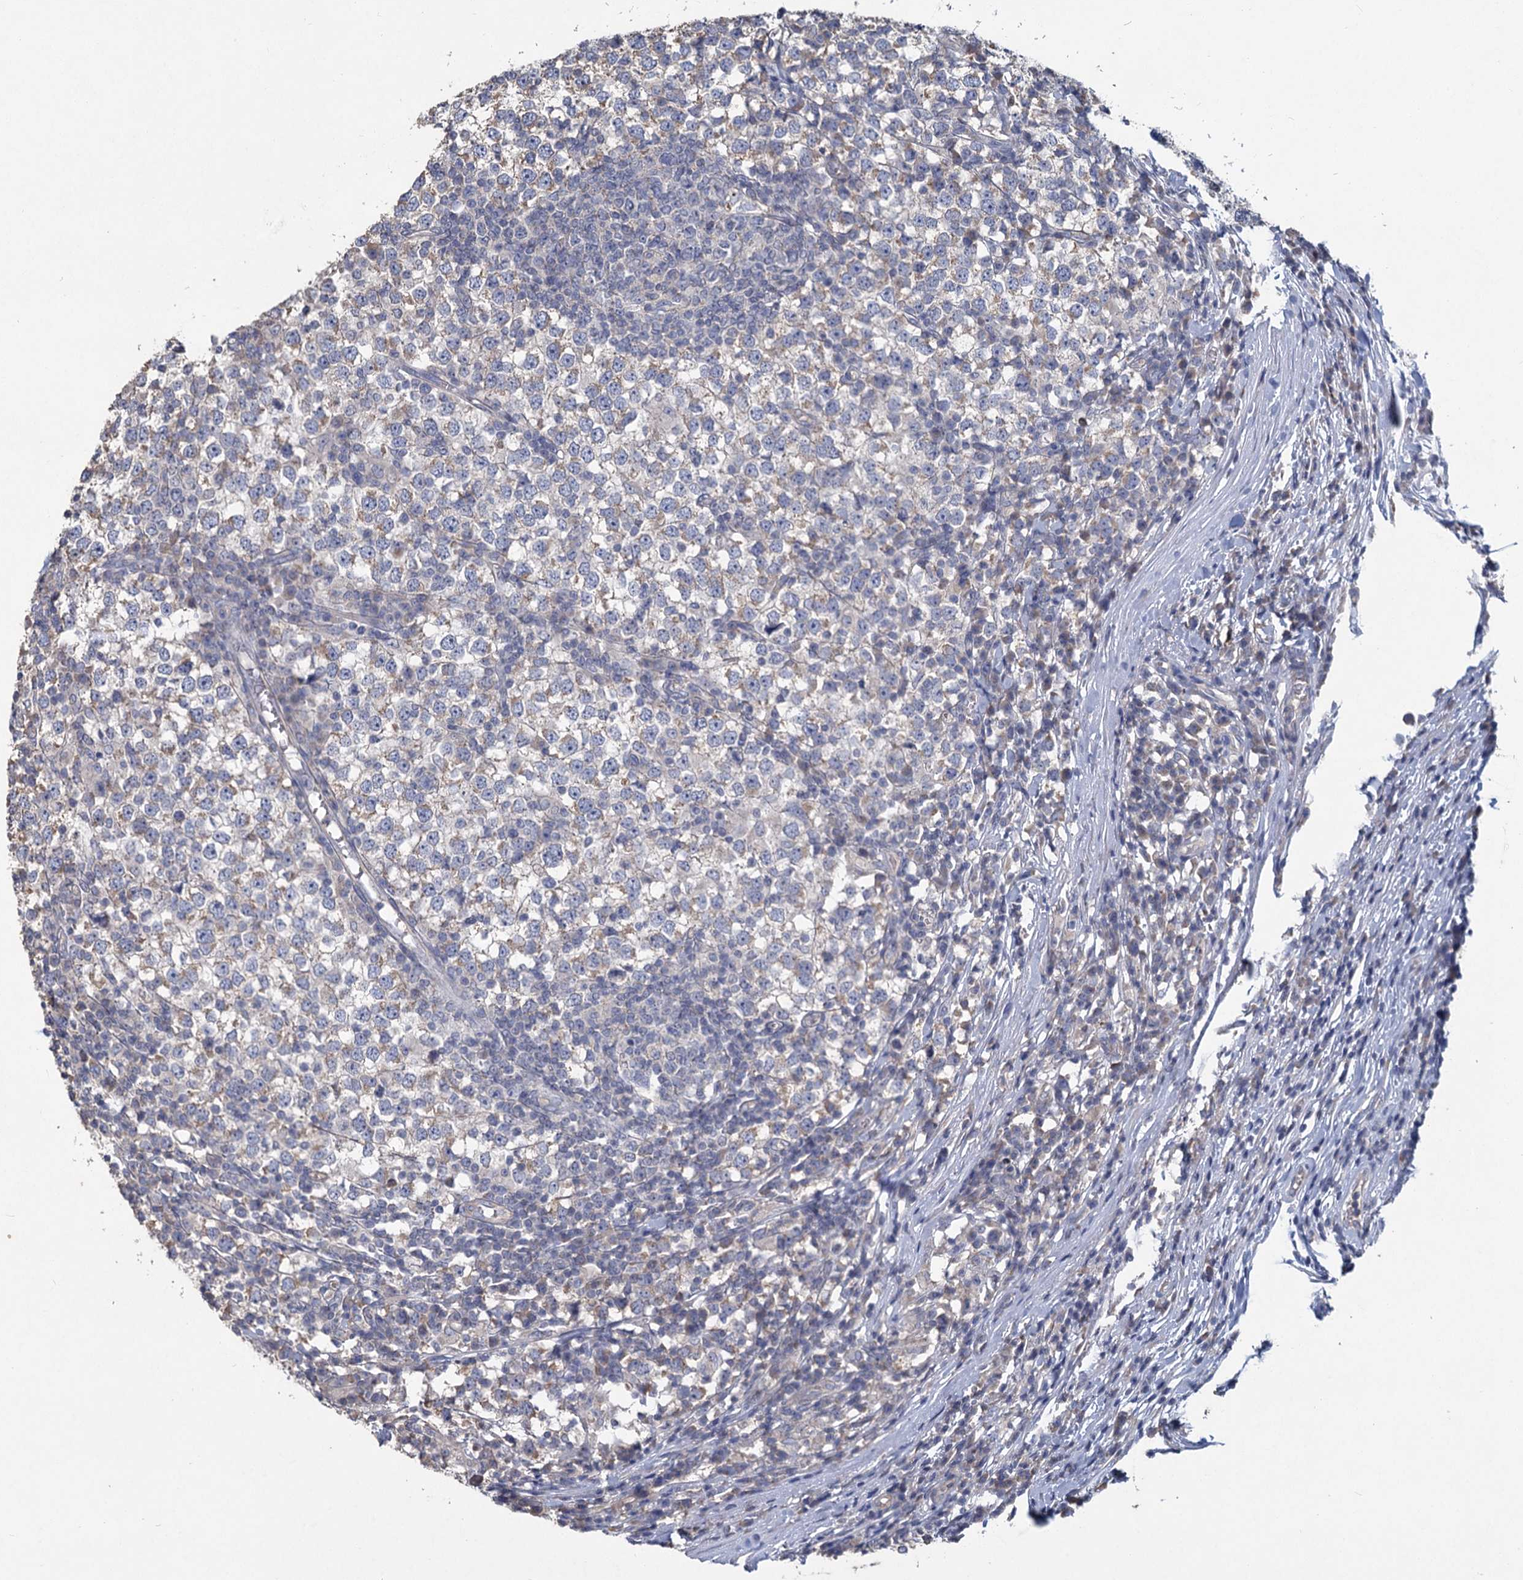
{"staining": {"intensity": "weak", "quantity": "25%-75%", "location": "cytoplasmic/membranous"}, "tissue": "testis cancer", "cell_type": "Tumor cells", "image_type": "cancer", "snomed": [{"axis": "morphology", "description": "Seminoma, NOS"}, {"axis": "topography", "description": "Testis"}], "caption": "Immunohistochemical staining of testis seminoma shows low levels of weak cytoplasmic/membranous protein staining in about 25%-75% of tumor cells.", "gene": "HES2", "patient": {"sex": "male", "age": 65}}